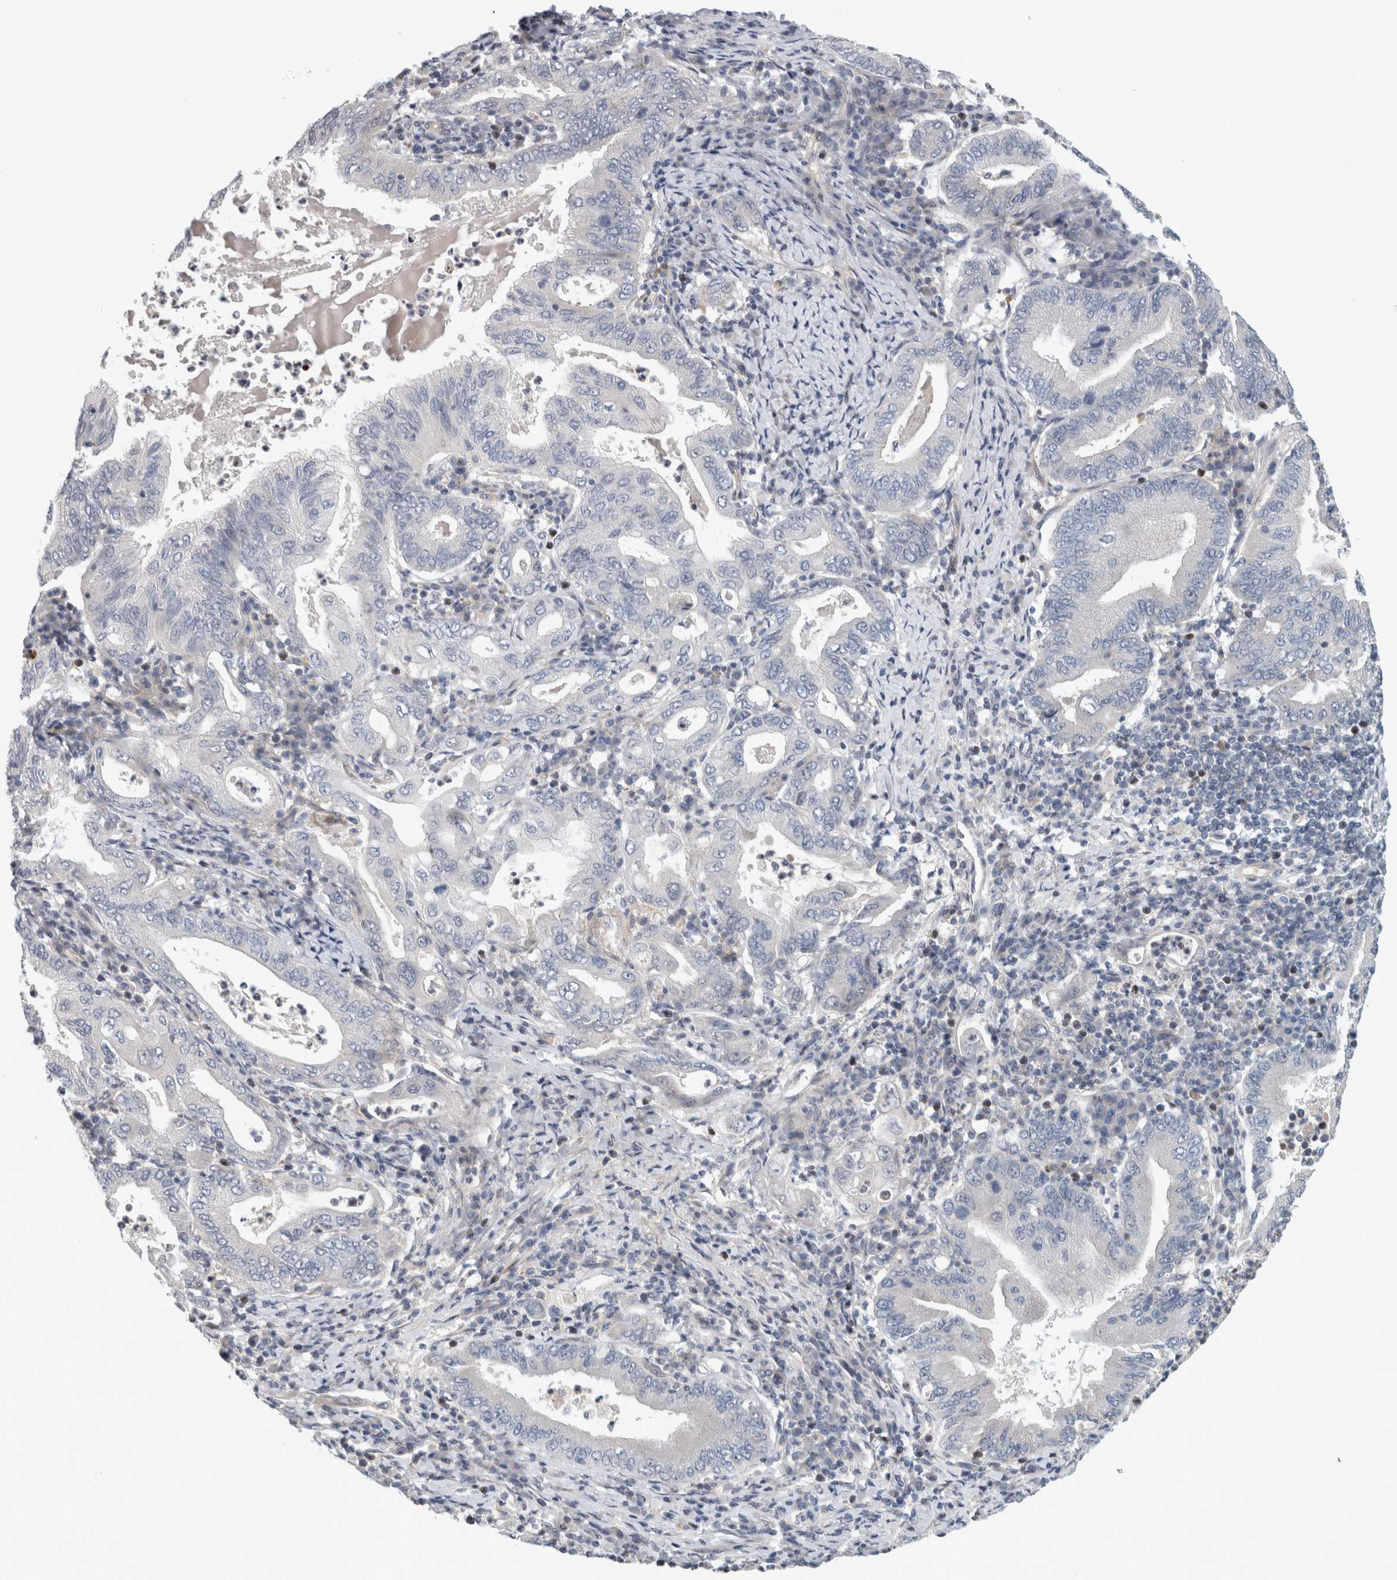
{"staining": {"intensity": "negative", "quantity": "none", "location": "none"}, "tissue": "stomach cancer", "cell_type": "Tumor cells", "image_type": "cancer", "snomed": [{"axis": "morphology", "description": "Normal tissue, NOS"}, {"axis": "morphology", "description": "Adenocarcinoma, NOS"}, {"axis": "topography", "description": "Esophagus"}, {"axis": "topography", "description": "Stomach, upper"}, {"axis": "topography", "description": "Peripheral nerve tissue"}], "caption": "This is a micrograph of immunohistochemistry (IHC) staining of stomach cancer (adenocarcinoma), which shows no expression in tumor cells.", "gene": "ZNF804B", "patient": {"sex": "male", "age": 62}}